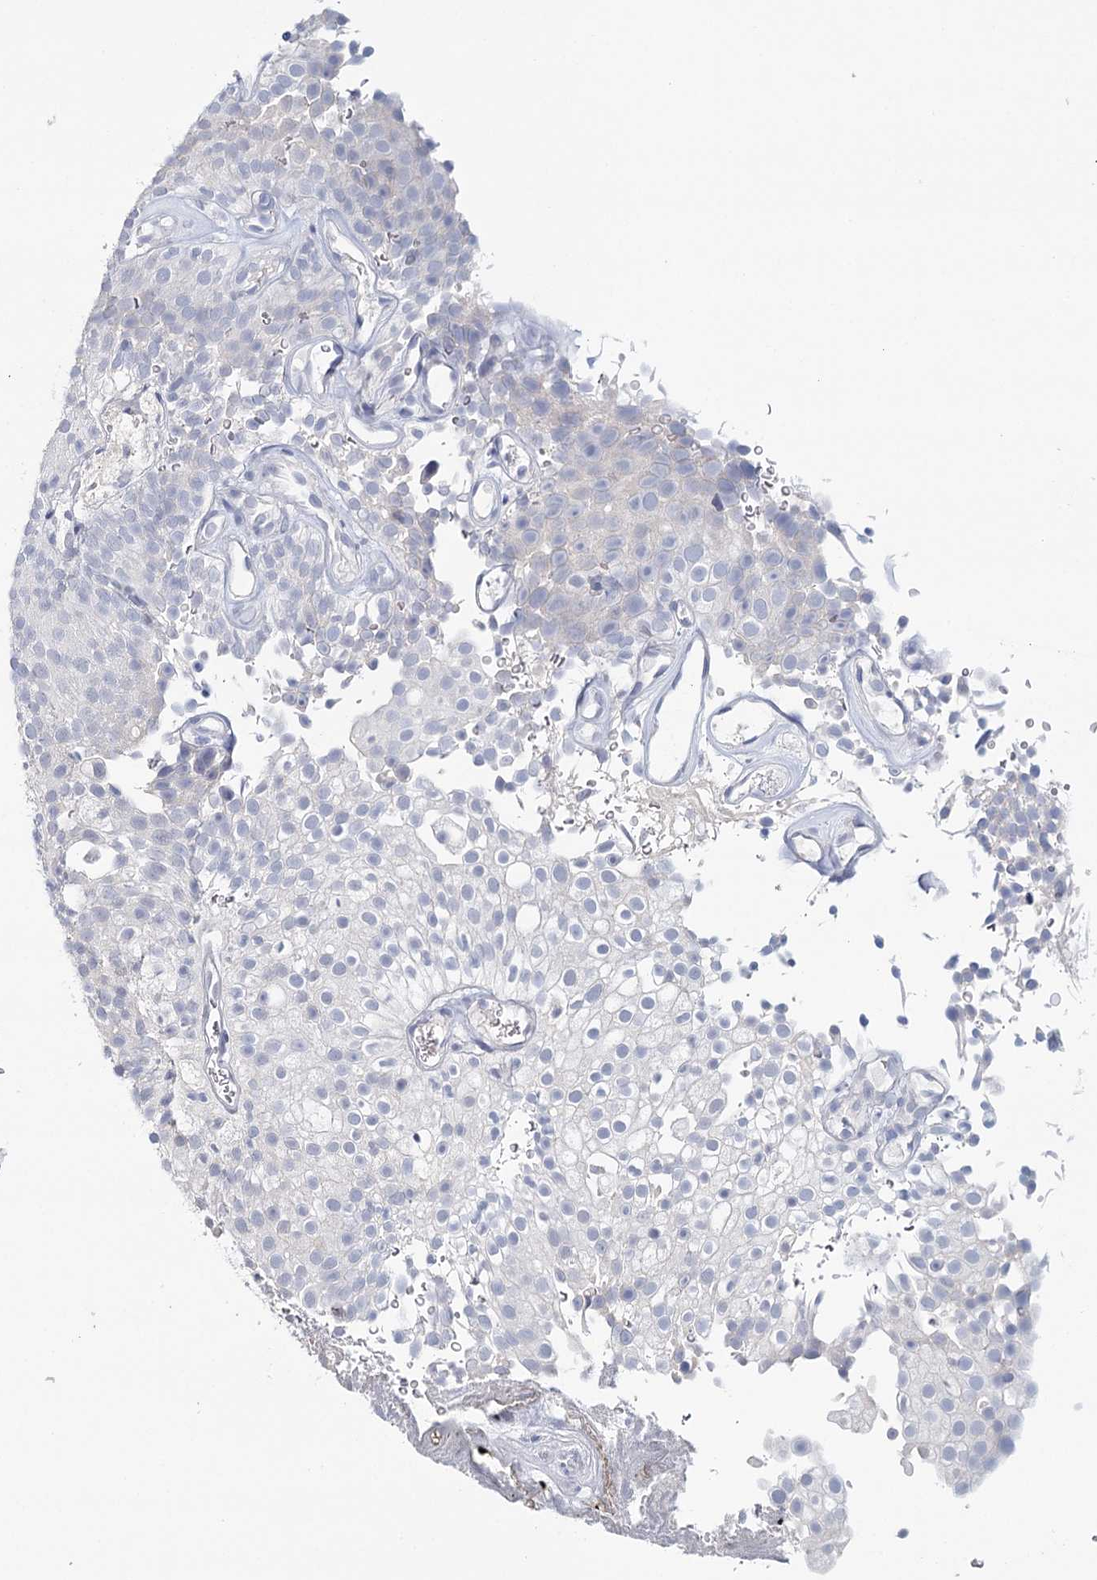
{"staining": {"intensity": "negative", "quantity": "none", "location": "none"}, "tissue": "urothelial cancer", "cell_type": "Tumor cells", "image_type": "cancer", "snomed": [{"axis": "morphology", "description": "Urothelial carcinoma, Low grade"}, {"axis": "topography", "description": "Urinary bladder"}], "caption": "This is a photomicrograph of IHC staining of low-grade urothelial carcinoma, which shows no staining in tumor cells.", "gene": "HSPA4L", "patient": {"sex": "male", "age": 78}}